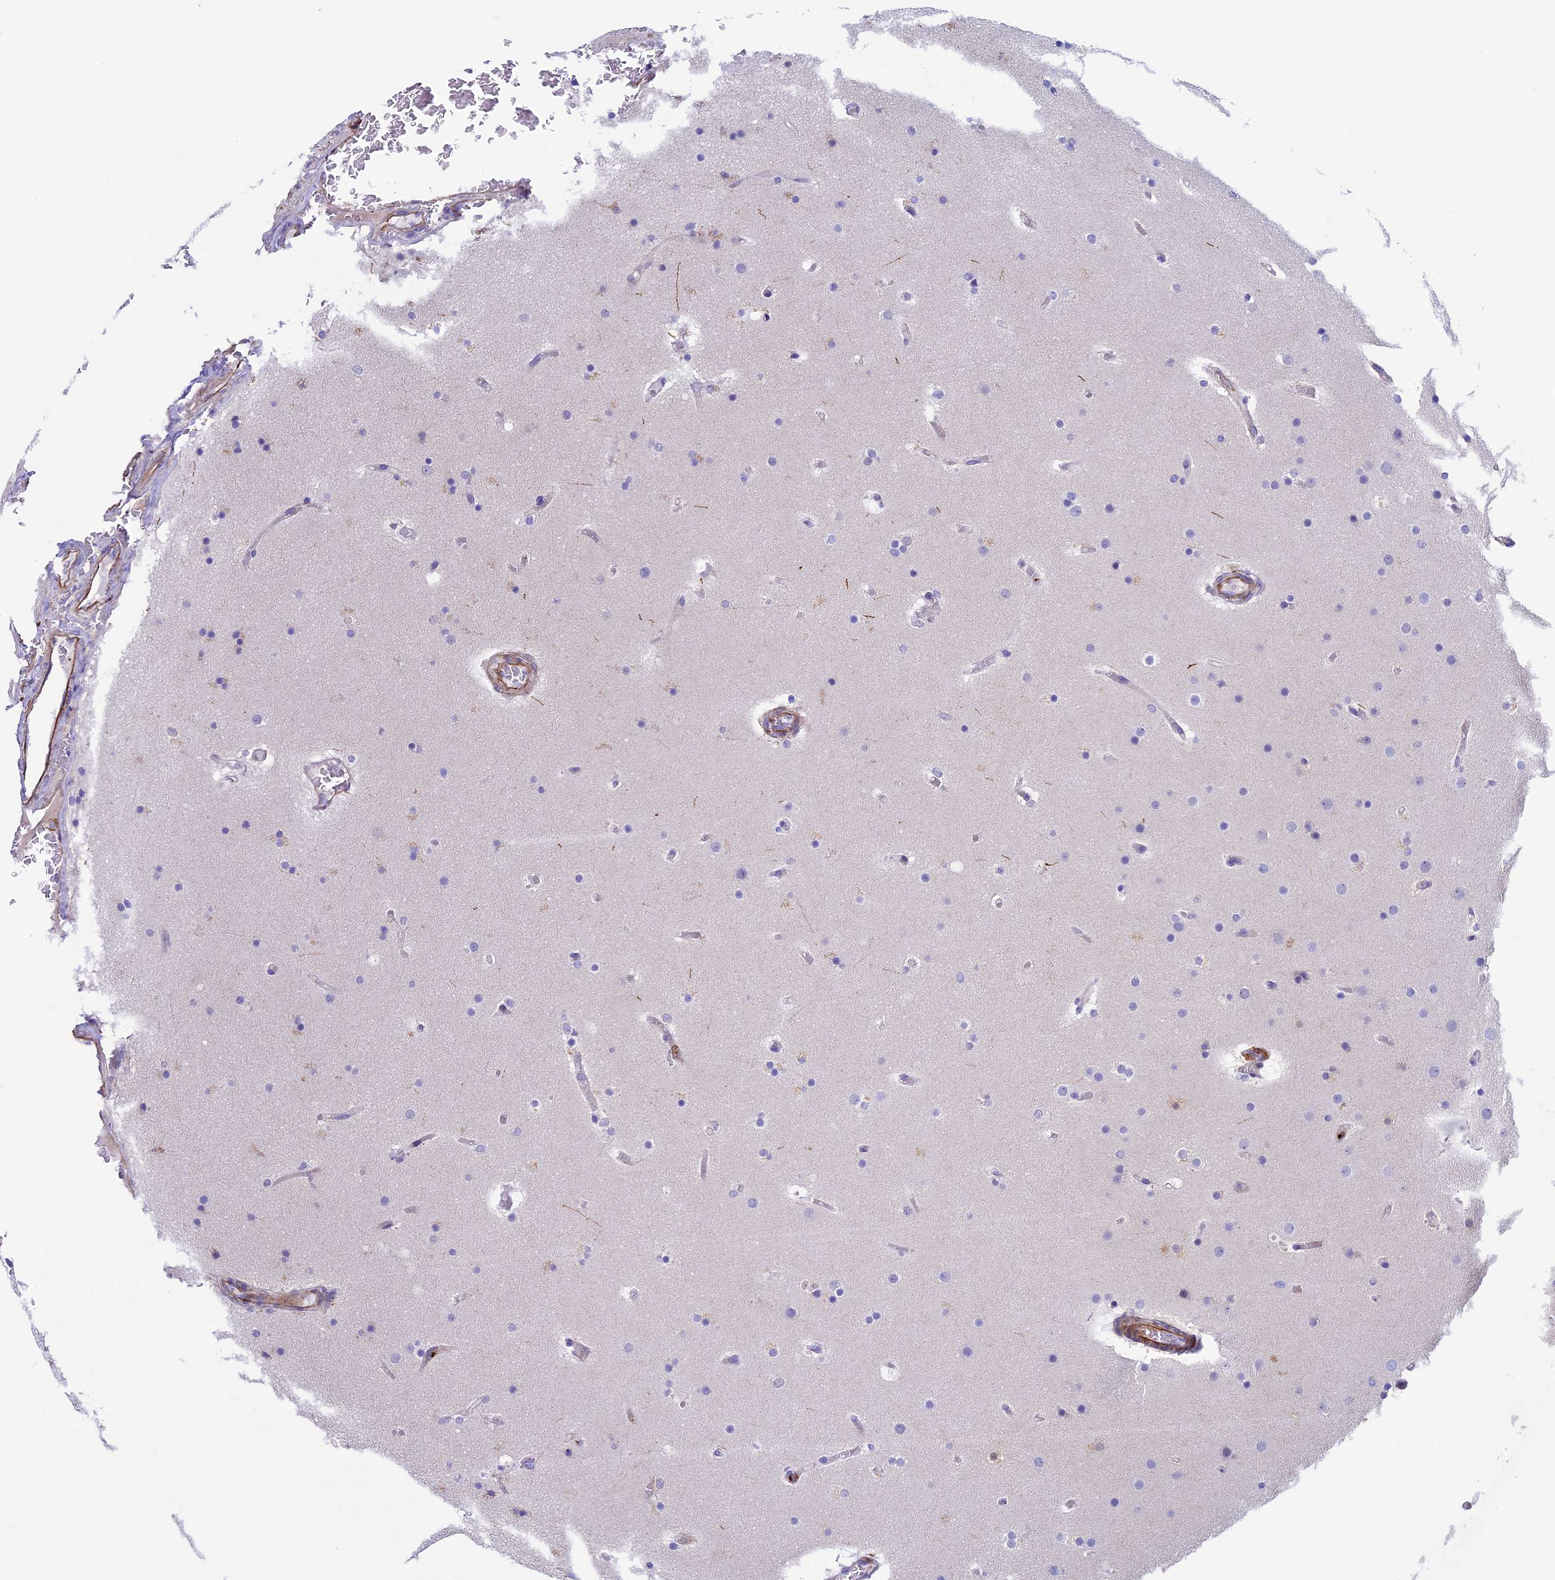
{"staining": {"intensity": "negative", "quantity": "none", "location": "none"}, "tissue": "glioma", "cell_type": "Tumor cells", "image_type": "cancer", "snomed": [{"axis": "morphology", "description": "Glioma, malignant, High grade"}, {"axis": "topography", "description": "Cerebral cortex"}], "caption": "Image shows no protein positivity in tumor cells of glioma tissue.", "gene": "LOXL1", "patient": {"sex": "female", "age": 36}}